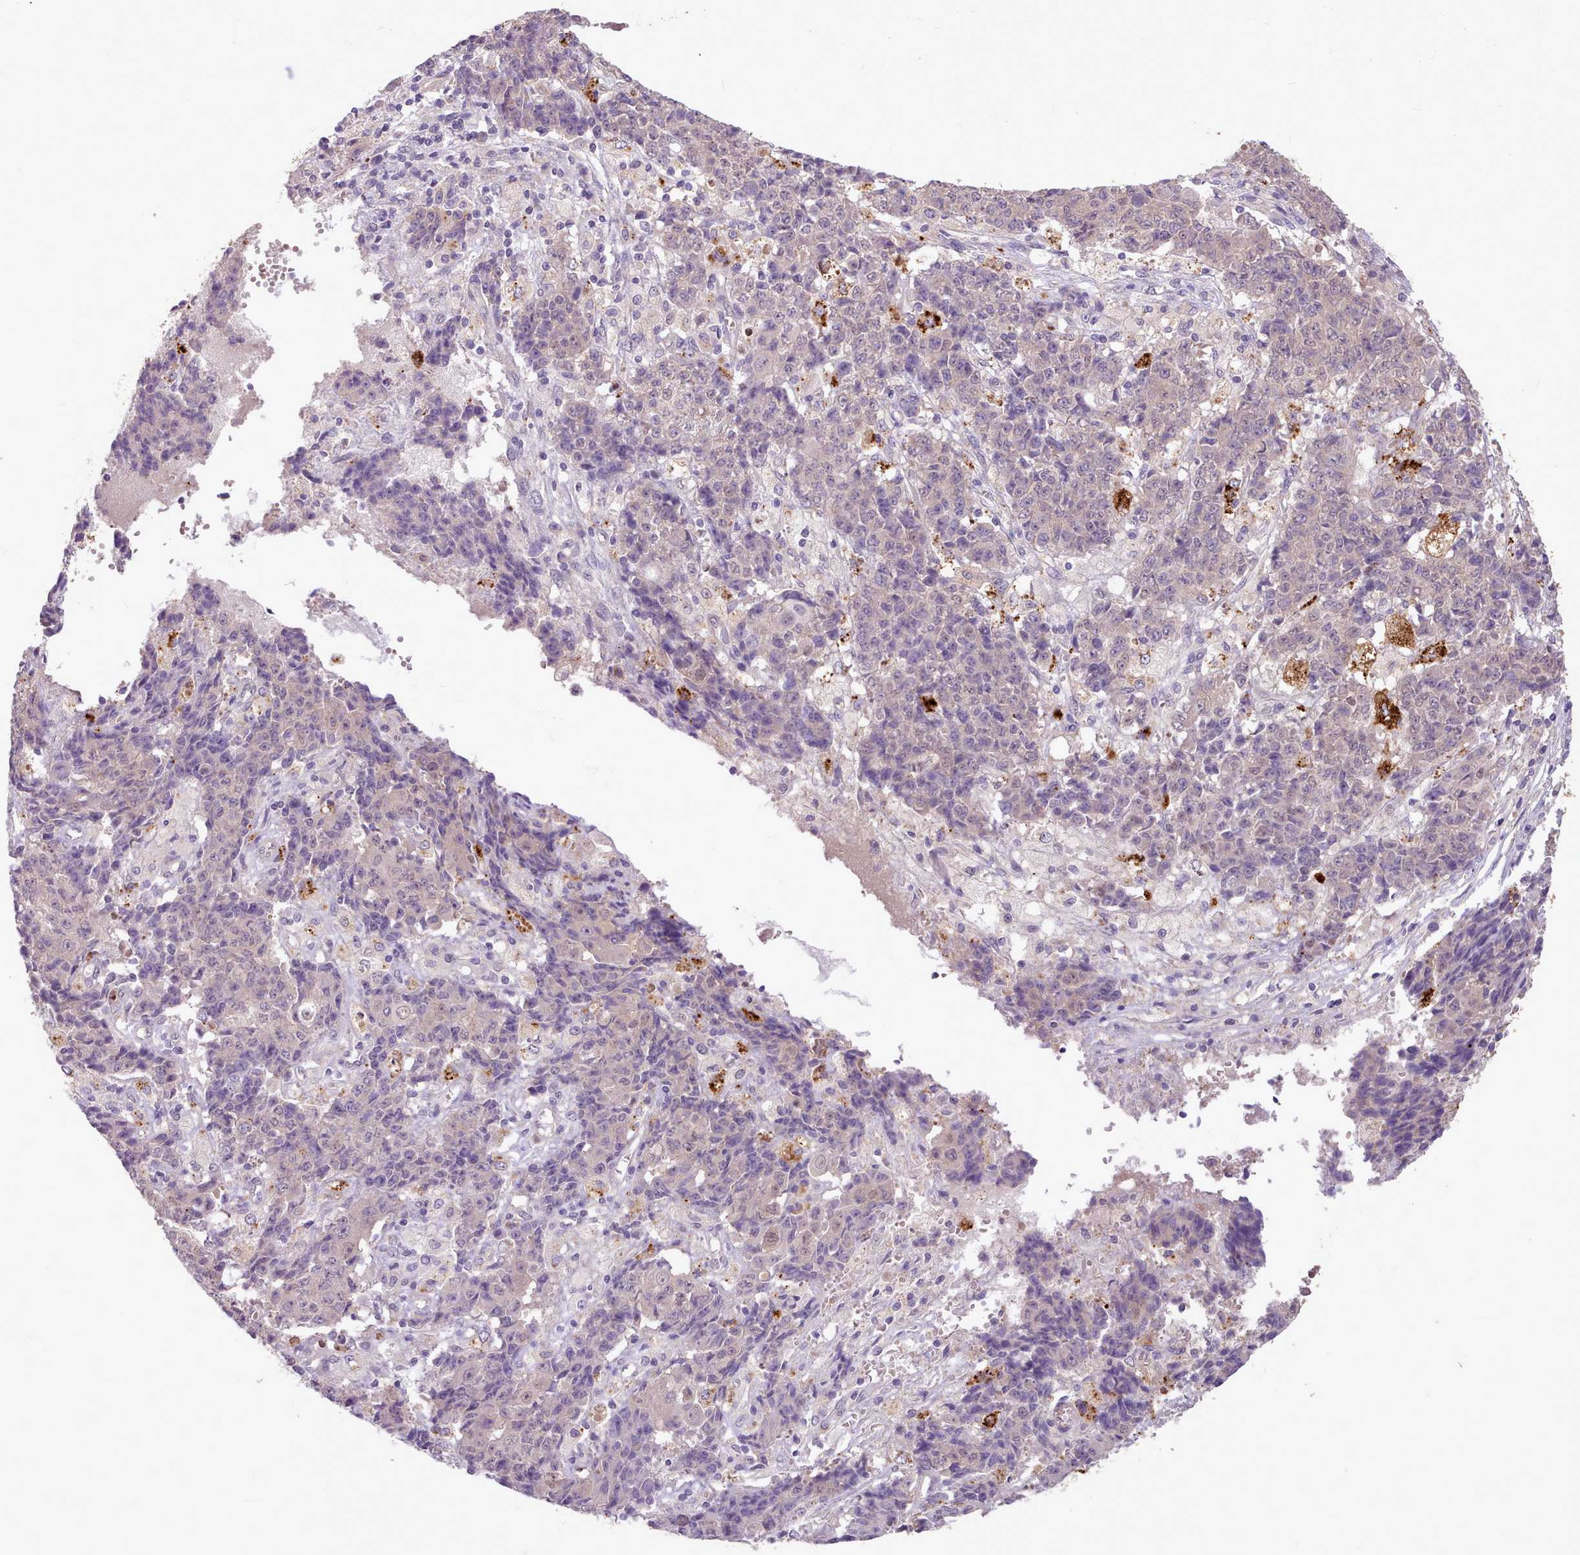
{"staining": {"intensity": "negative", "quantity": "none", "location": "none"}, "tissue": "ovarian cancer", "cell_type": "Tumor cells", "image_type": "cancer", "snomed": [{"axis": "morphology", "description": "Carcinoma, endometroid"}, {"axis": "topography", "description": "Ovary"}], "caption": "Tumor cells show no significant protein positivity in ovarian endometroid carcinoma.", "gene": "ZNF607", "patient": {"sex": "female", "age": 42}}